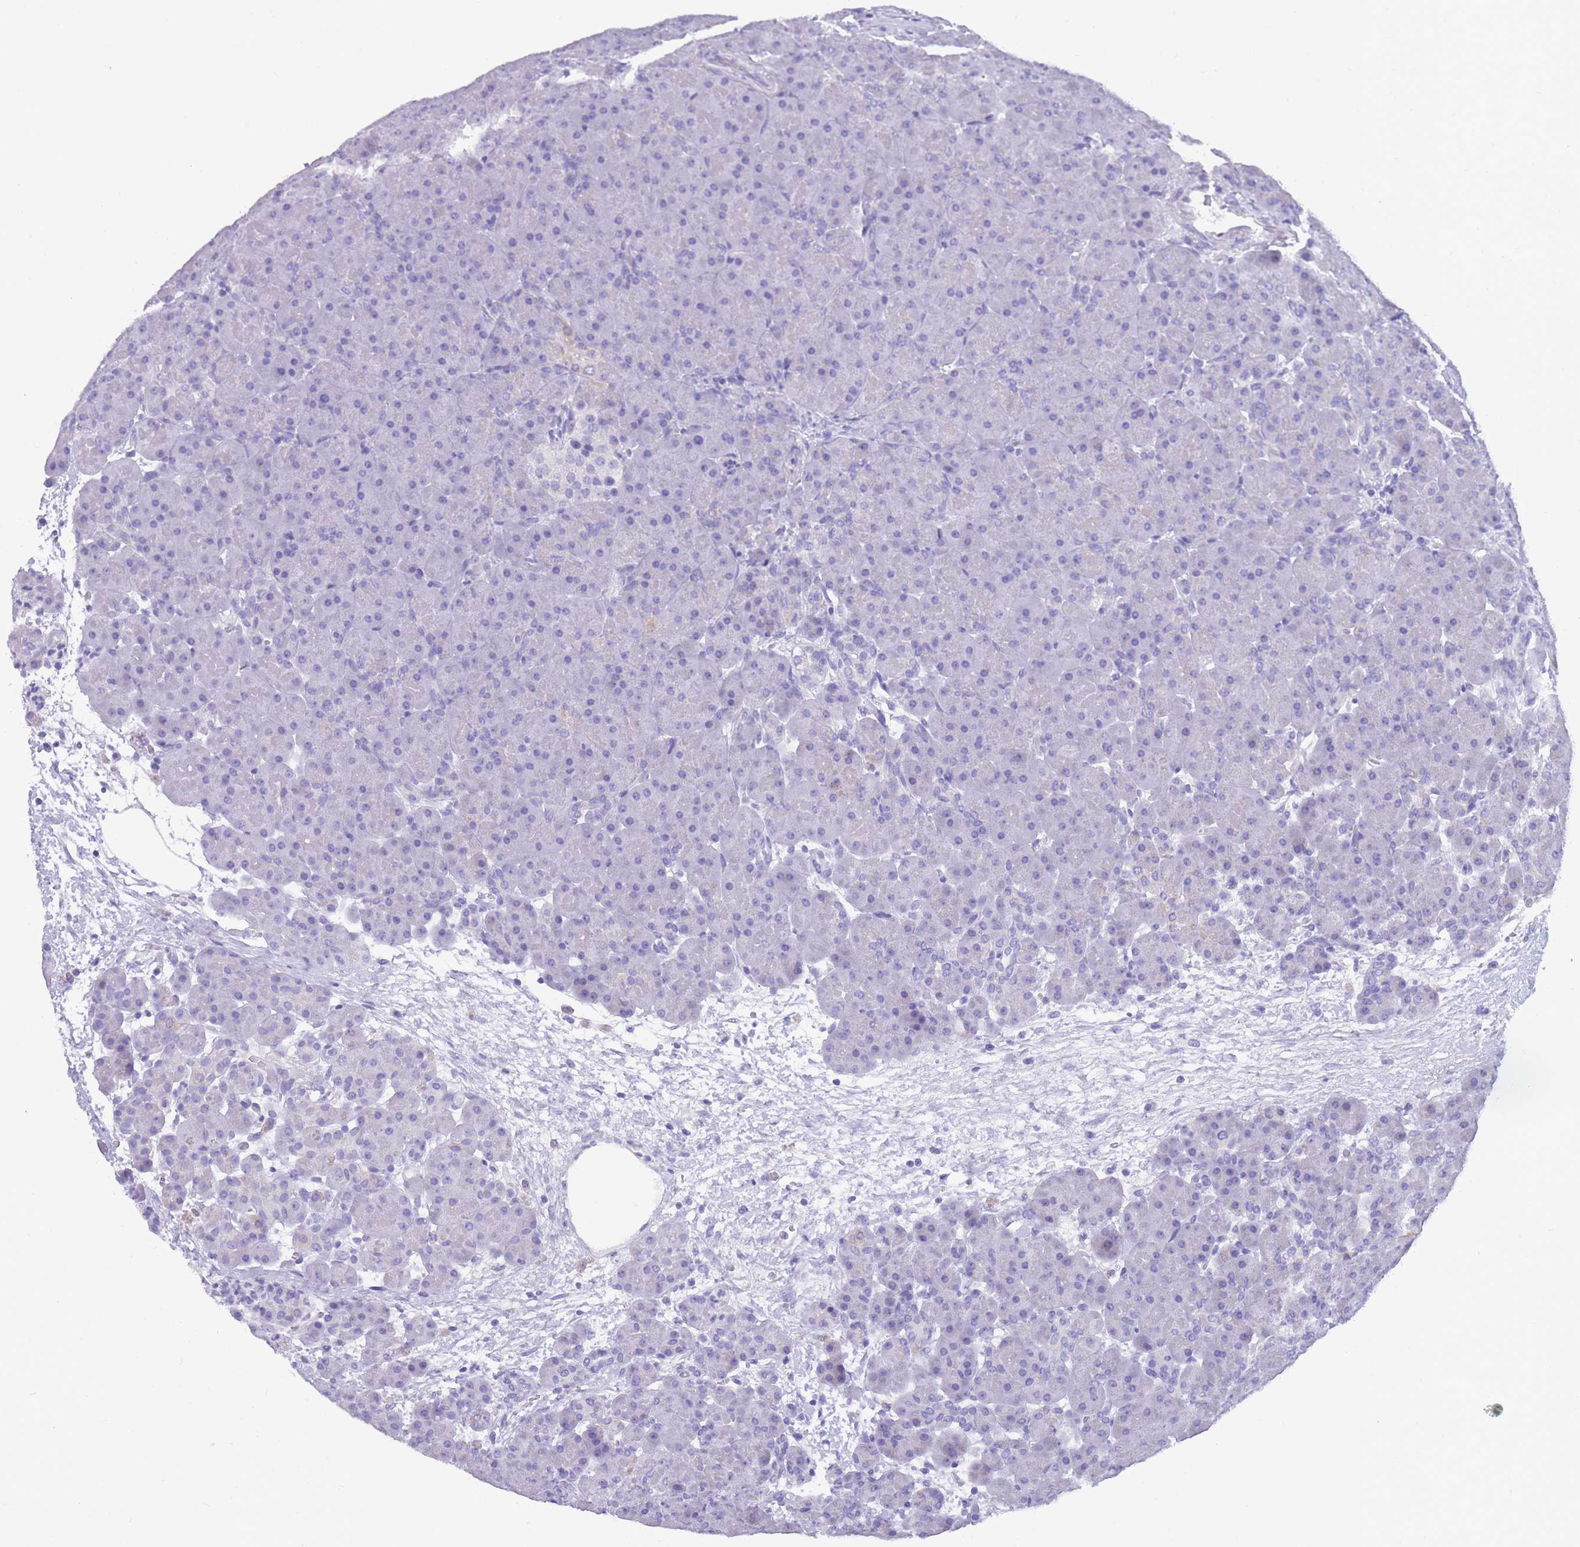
{"staining": {"intensity": "negative", "quantity": "none", "location": "none"}, "tissue": "pancreas", "cell_type": "Exocrine glandular cells", "image_type": "normal", "snomed": [{"axis": "morphology", "description": "Normal tissue, NOS"}, {"axis": "topography", "description": "Pancreas"}], "caption": "DAB (3,3'-diaminobenzidine) immunohistochemical staining of normal pancreas exhibits no significant positivity in exocrine glandular cells.", "gene": "INTS2", "patient": {"sex": "male", "age": 66}}